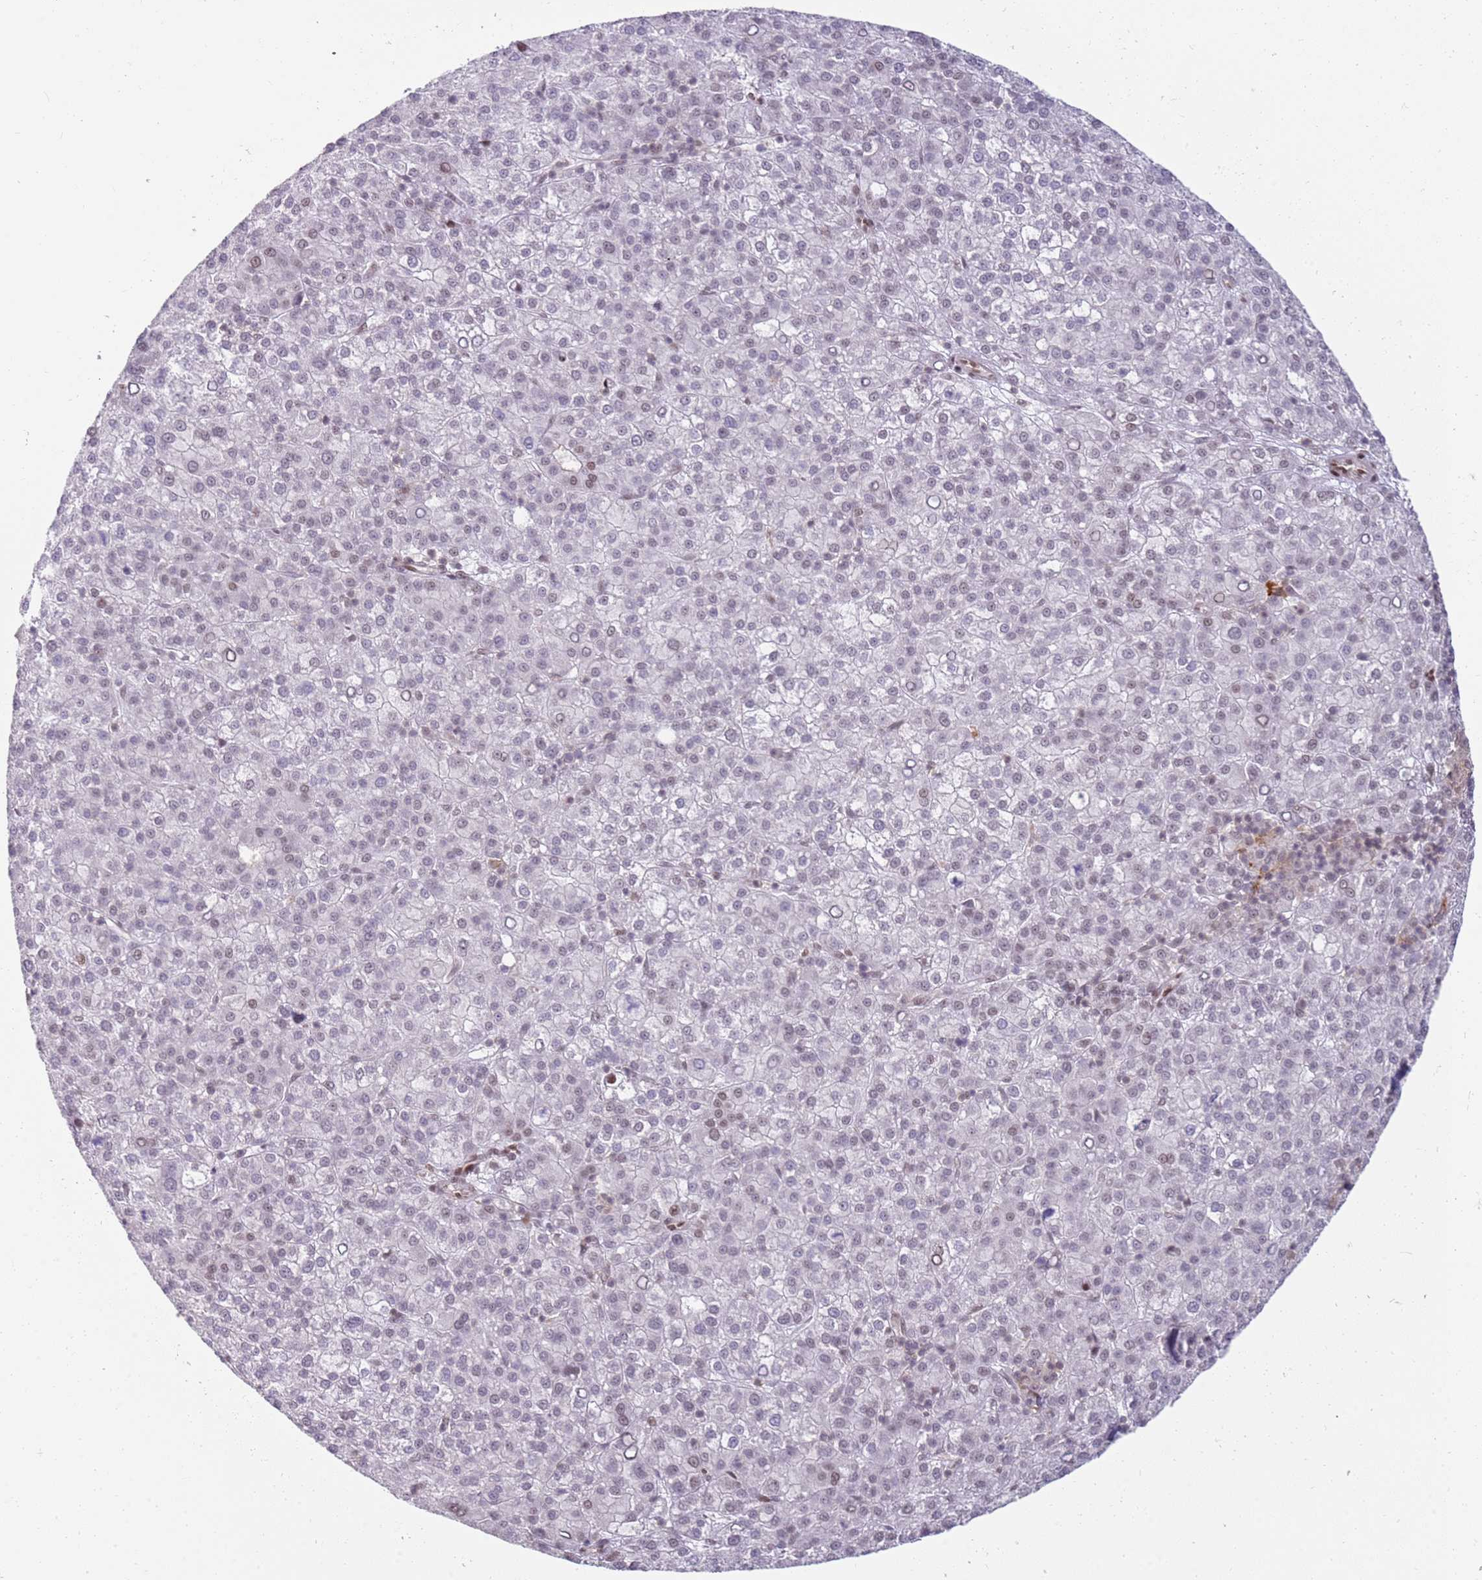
{"staining": {"intensity": "weak", "quantity": "<25%", "location": "nuclear"}, "tissue": "liver cancer", "cell_type": "Tumor cells", "image_type": "cancer", "snomed": [{"axis": "morphology", "description": "Carcinoma, Hepatocellular, NOS"}, {"axis": "topography", "description": "Liver"}], "caption": "Immunohistochemical staining of liver hepatocellular carcinoma reveals no significant staining in tumor cells.", "gene": "PHC2", "patient": {"sex": "female", "age": 58}}